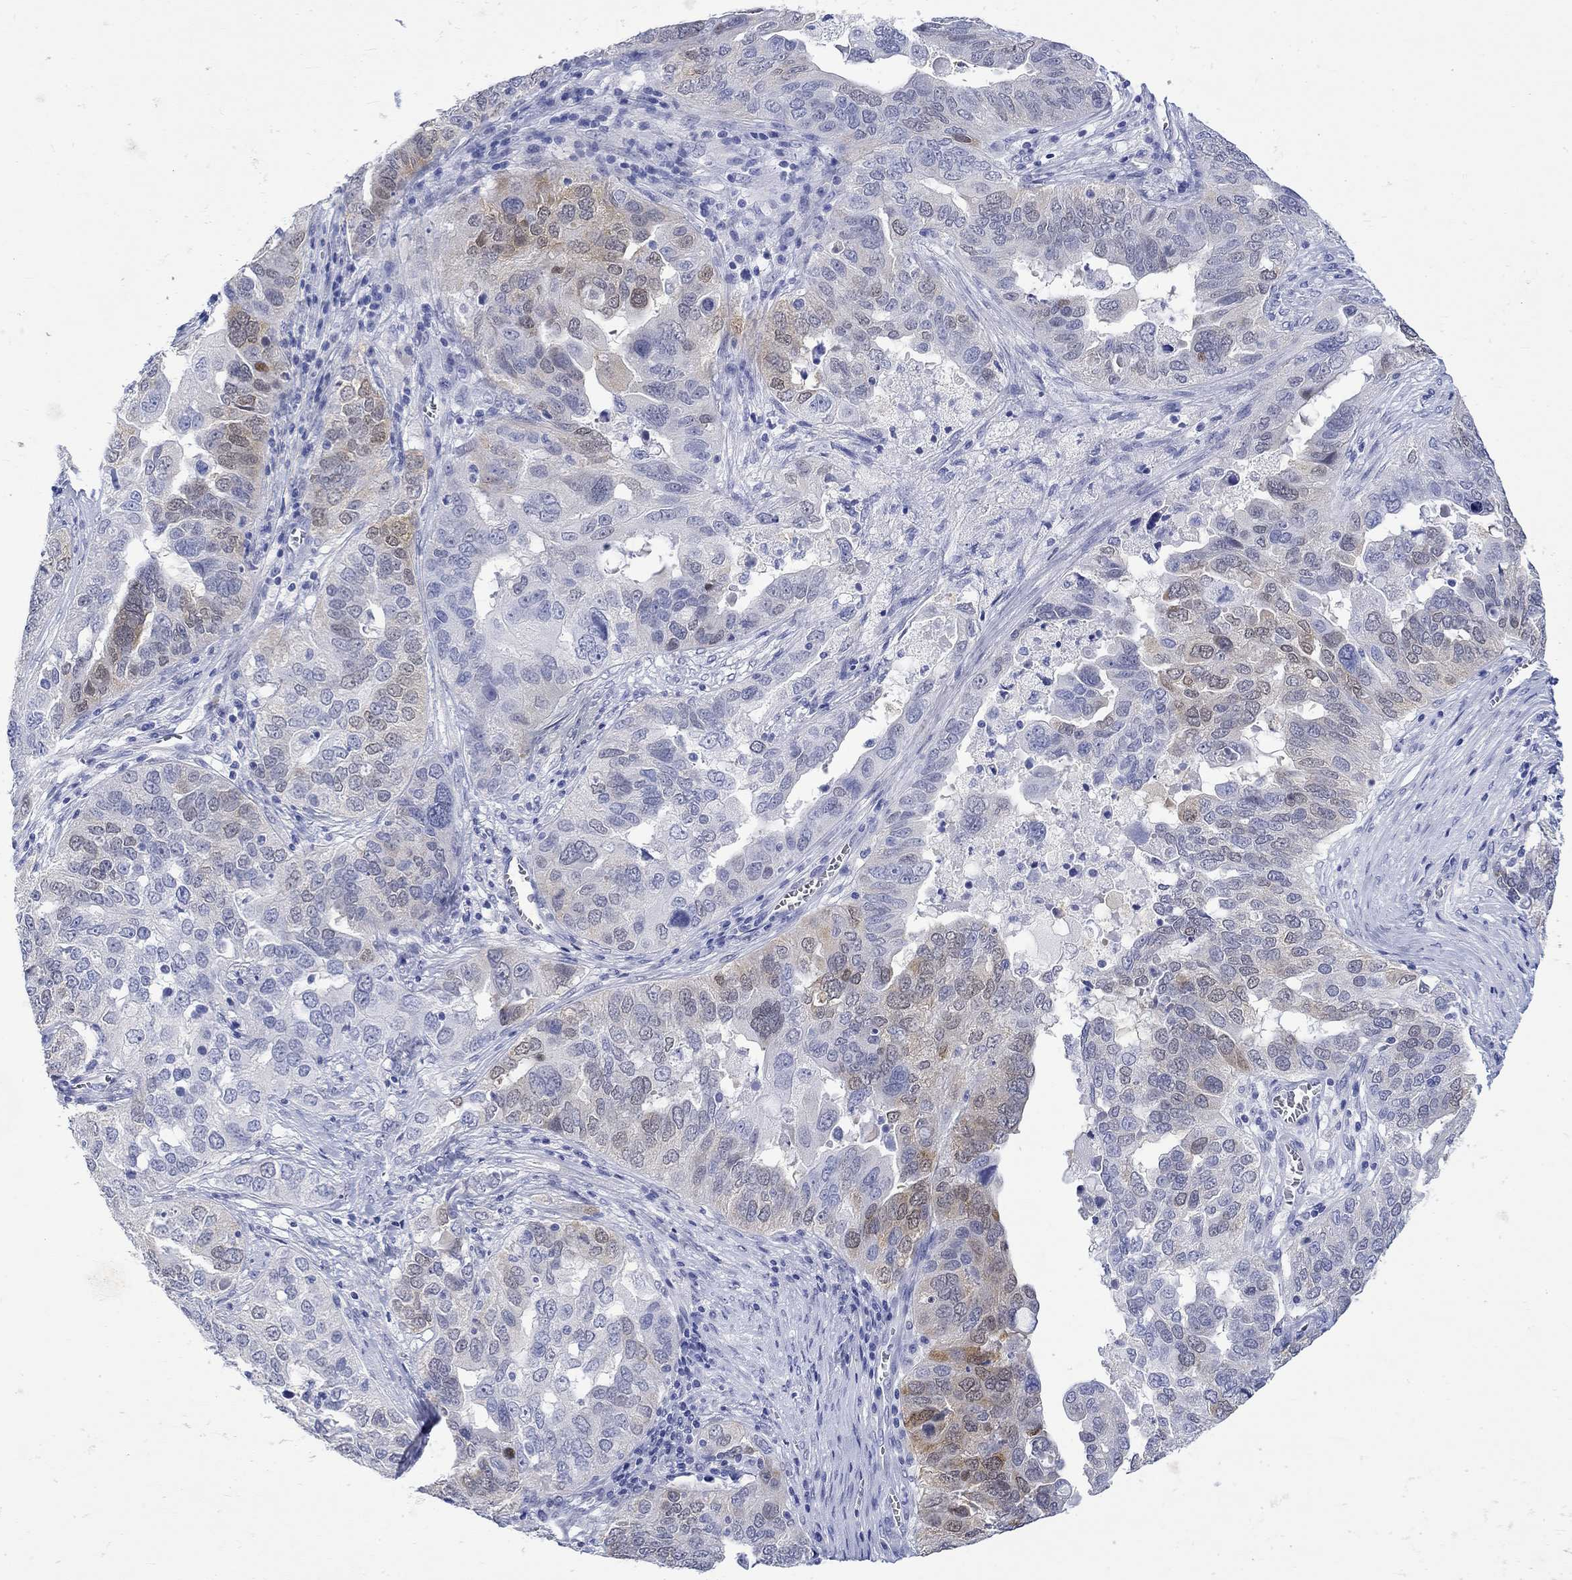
{"staining": {"intensity": "moderate", "quantity": "<25%", "location": "cytoplasmic/membranous,nuclear"}, "tissue": "ovarian cancer", "cell_type": "Tumor cells", "image_type": "cancer", "snomed": [{"axis": "morphology", "description": "Carcinoma, endometroid"}, {"axis": "topography", "description": "Soft tissue"}, {"axis": "topography", "description": "Ovary"}], "caption": "IHC image of ovarian endometroid carcinoma stained for a protein (brown), which reveals low levels of moderate cytoplasmic/membranous and nuclear expression in approximately <25% of tumor cells.", "gene": "MSI1", "patient": {"sex": "female", "age": 52}}